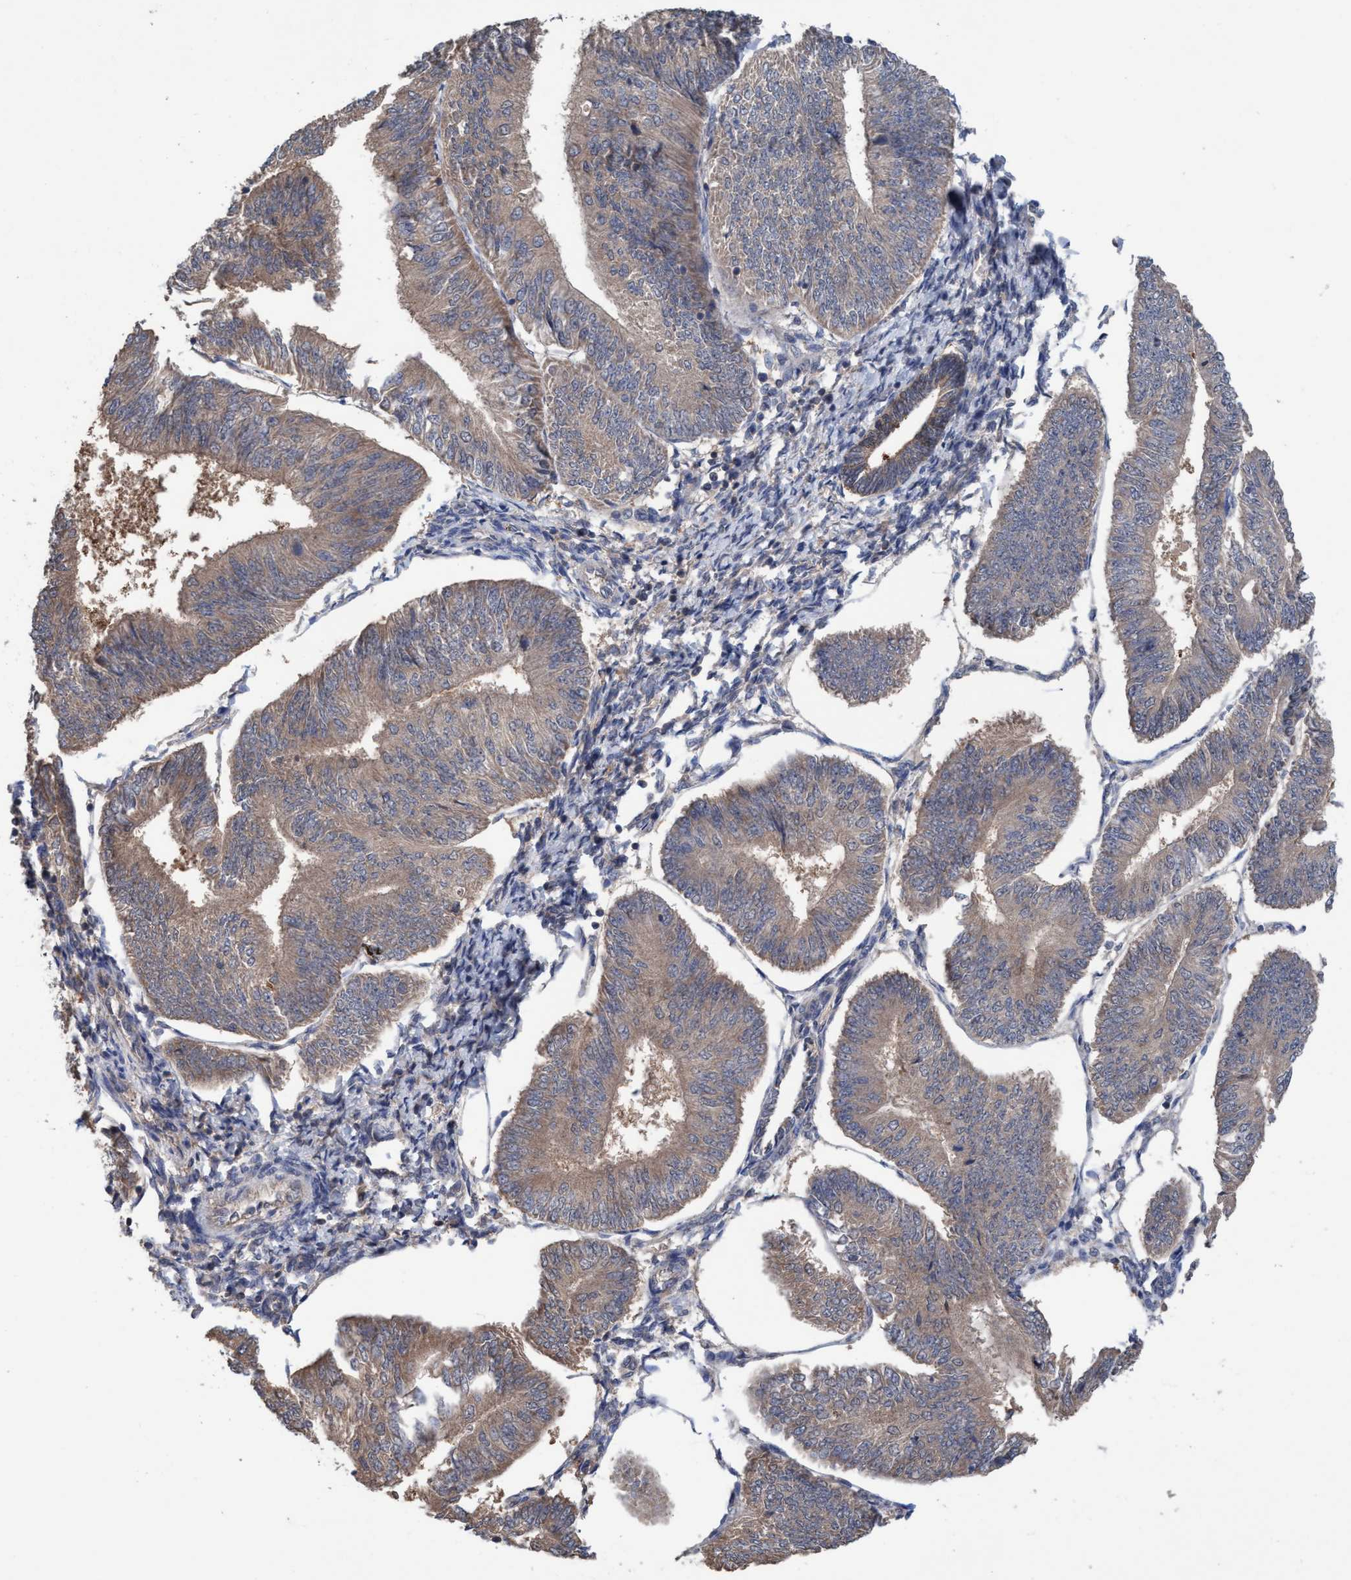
{"staining": {"intensity": "weak", "quantity": ">75%", "location": "cytoplasmic/membranous"}, "tissue": "endometrial cancer", "cell_type": "Tumor cells", "image_type": "cancer", "snomed": [{"axis": "morphology", "description": "Adenocarcinoma, NOS"}, {"axis": "topography", "description": "Endometrium"}], "caption": "A high-resolution histopathology image shows IHC staining of endometrial adenocarcinoma, which reveals weak cytoplasmic/membranous staining in approximately >75% of tumor cells.", "gene": "GLOD4", "patient": {"sex": "female", "age": 58}}